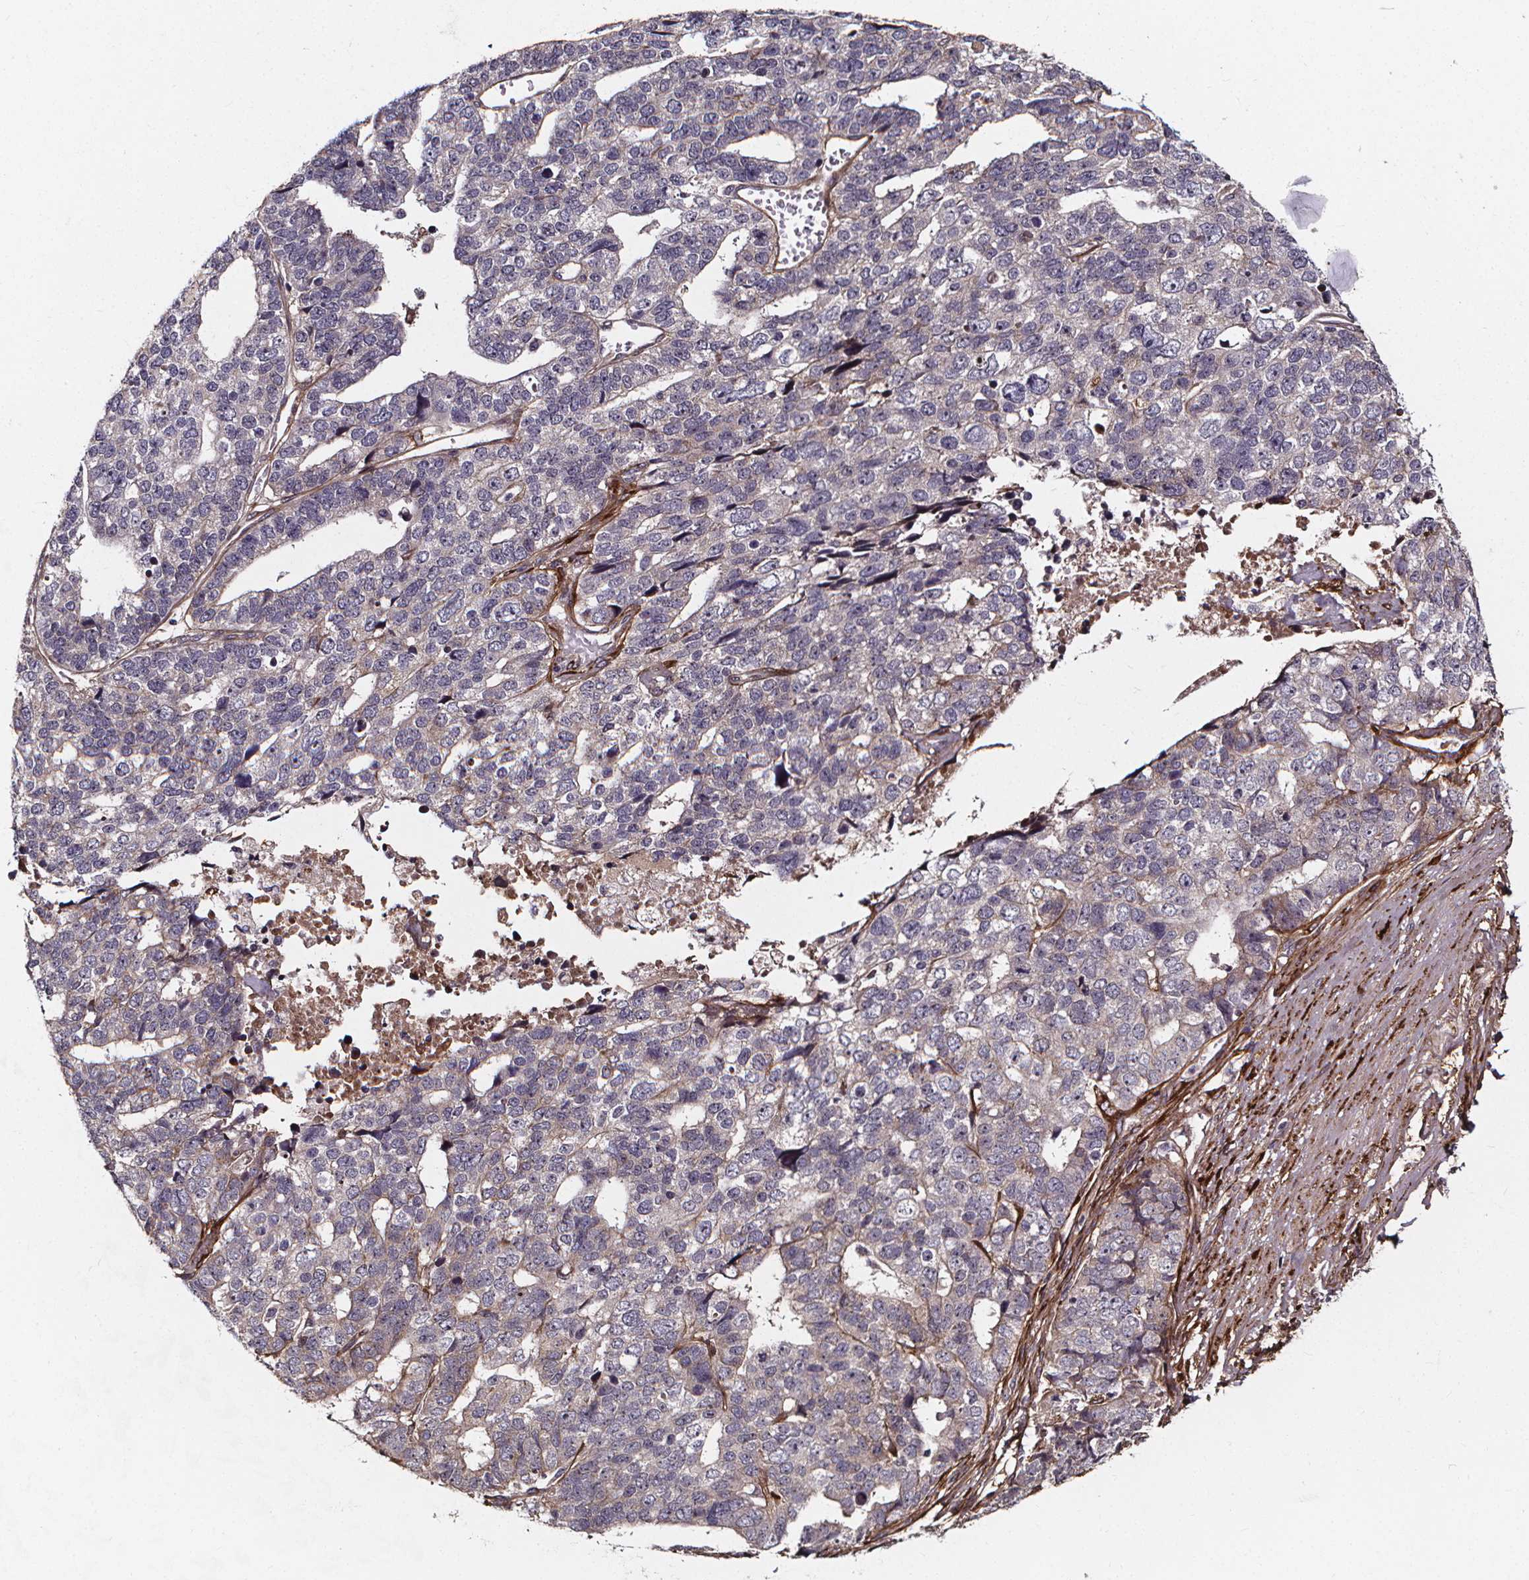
{"staining": {"intensity": "negative", "quantity": "none", "location": "none"}, "tissue": "stomach cancer", "cell_type": "Tumor cells", "image_type": "cancer", "snomed": [{"axis": "morphology", "description": "Adenocarcinoma, NOS"}, {"axis": "topography", "description": "Stomach"}], "caption": "Immunohistochemistry (IHC) of stomach cancer (adenocarcinoma) displays no staining in tumor cells.", "gene": "AEBP1", "patient": {"sex": "male", "age": 69}}